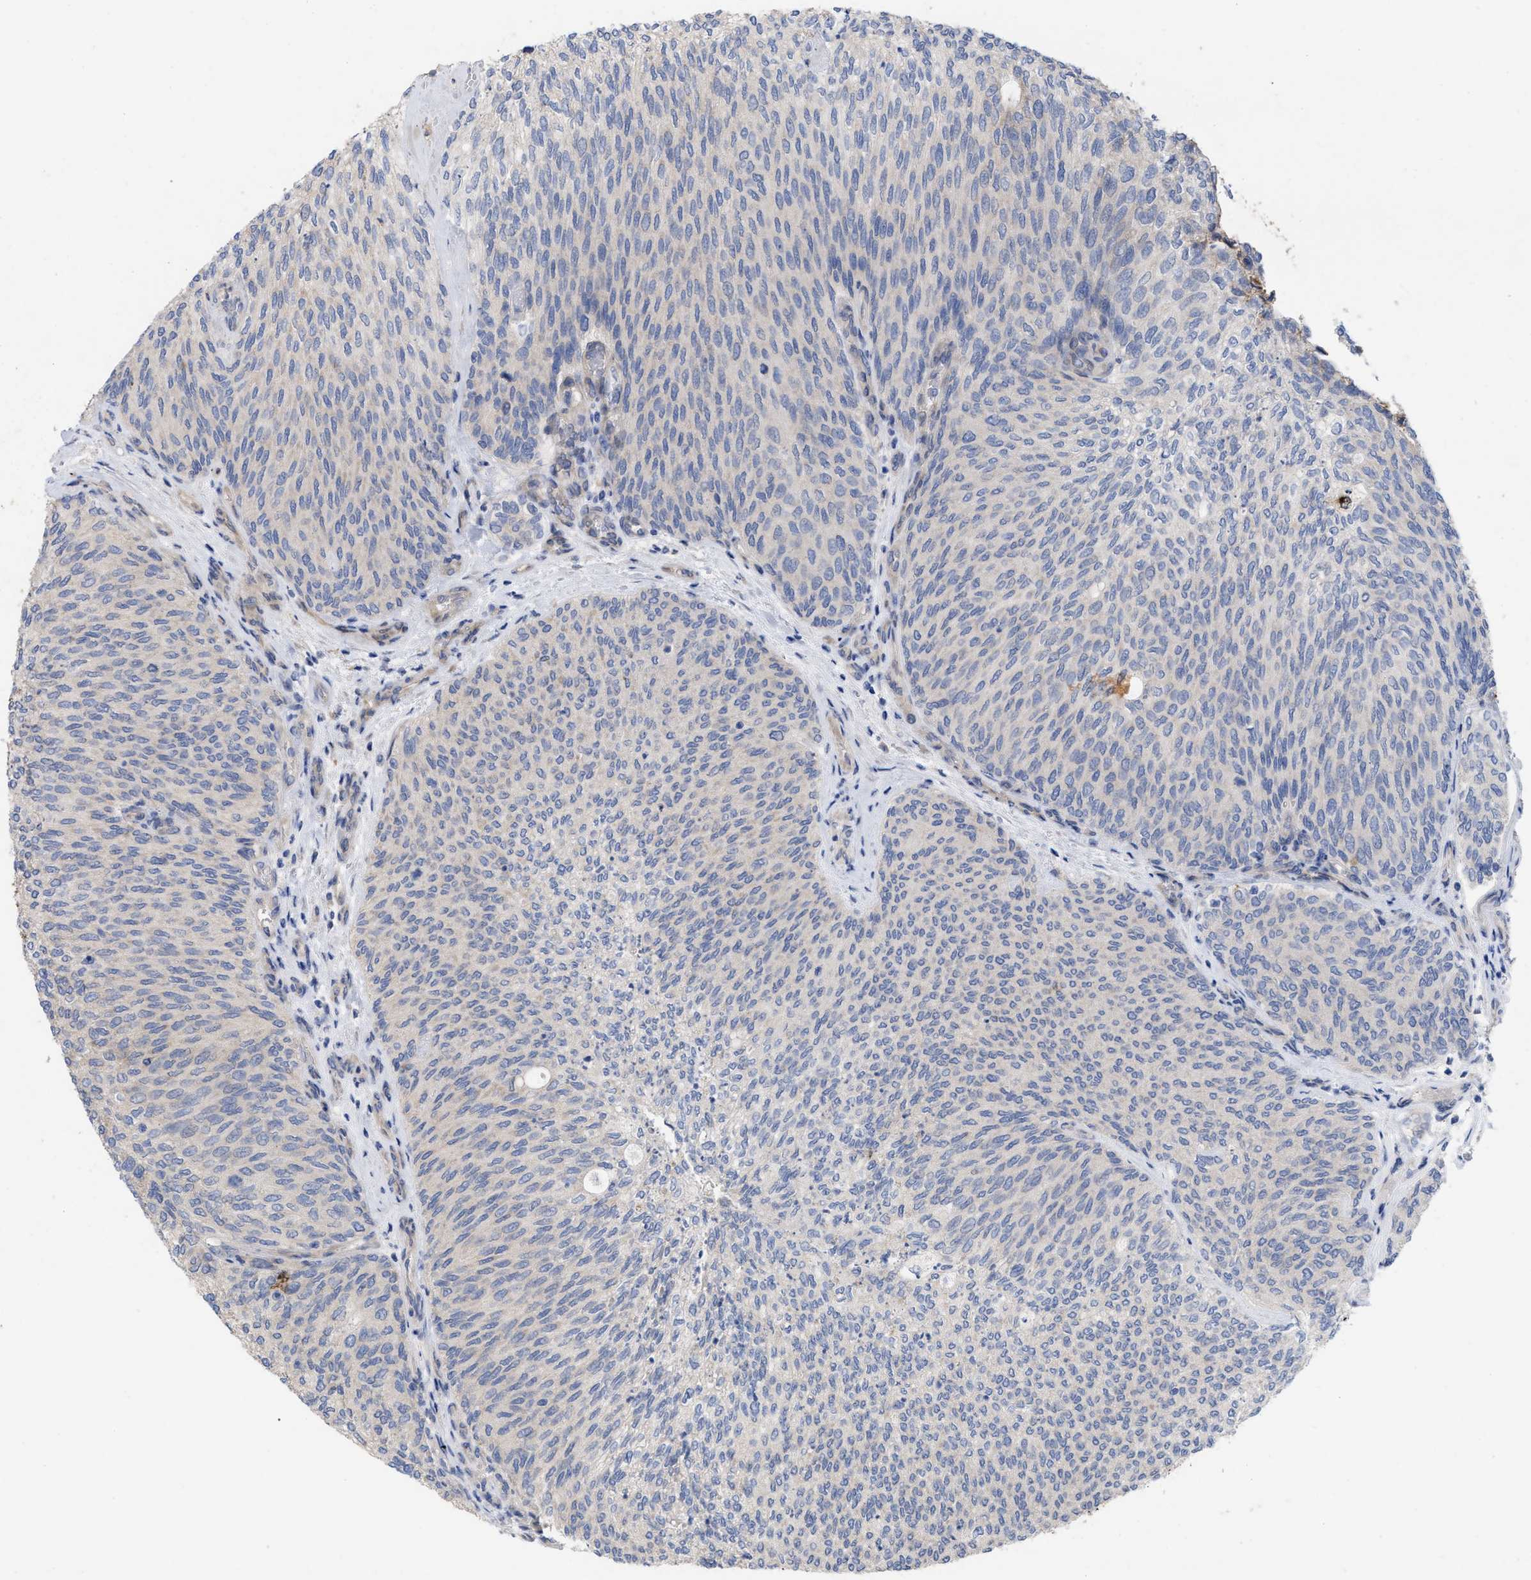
{"staining": {"intensity": "negative", "quantity": "none", "location": "none"}, "tissue": "urothelial cancer", "cell_type": "Tumor cells", "image_type": "cancer", "snomed": [{"axis": "morphology", "description": "Urothelial carcinoma, Low grade"}, {"axis": "topography", "description": "Urinary bladder"}], "caption": "A micrograph of human urothelial carcinoma (low-grade) is negative for staining in tumor cells. (DAB immunohistochemistry (IHC) visualized using brightfield microscopy, high magnification).", "gene": "VIP", "patient": {"sex": "female", "age": 79}}